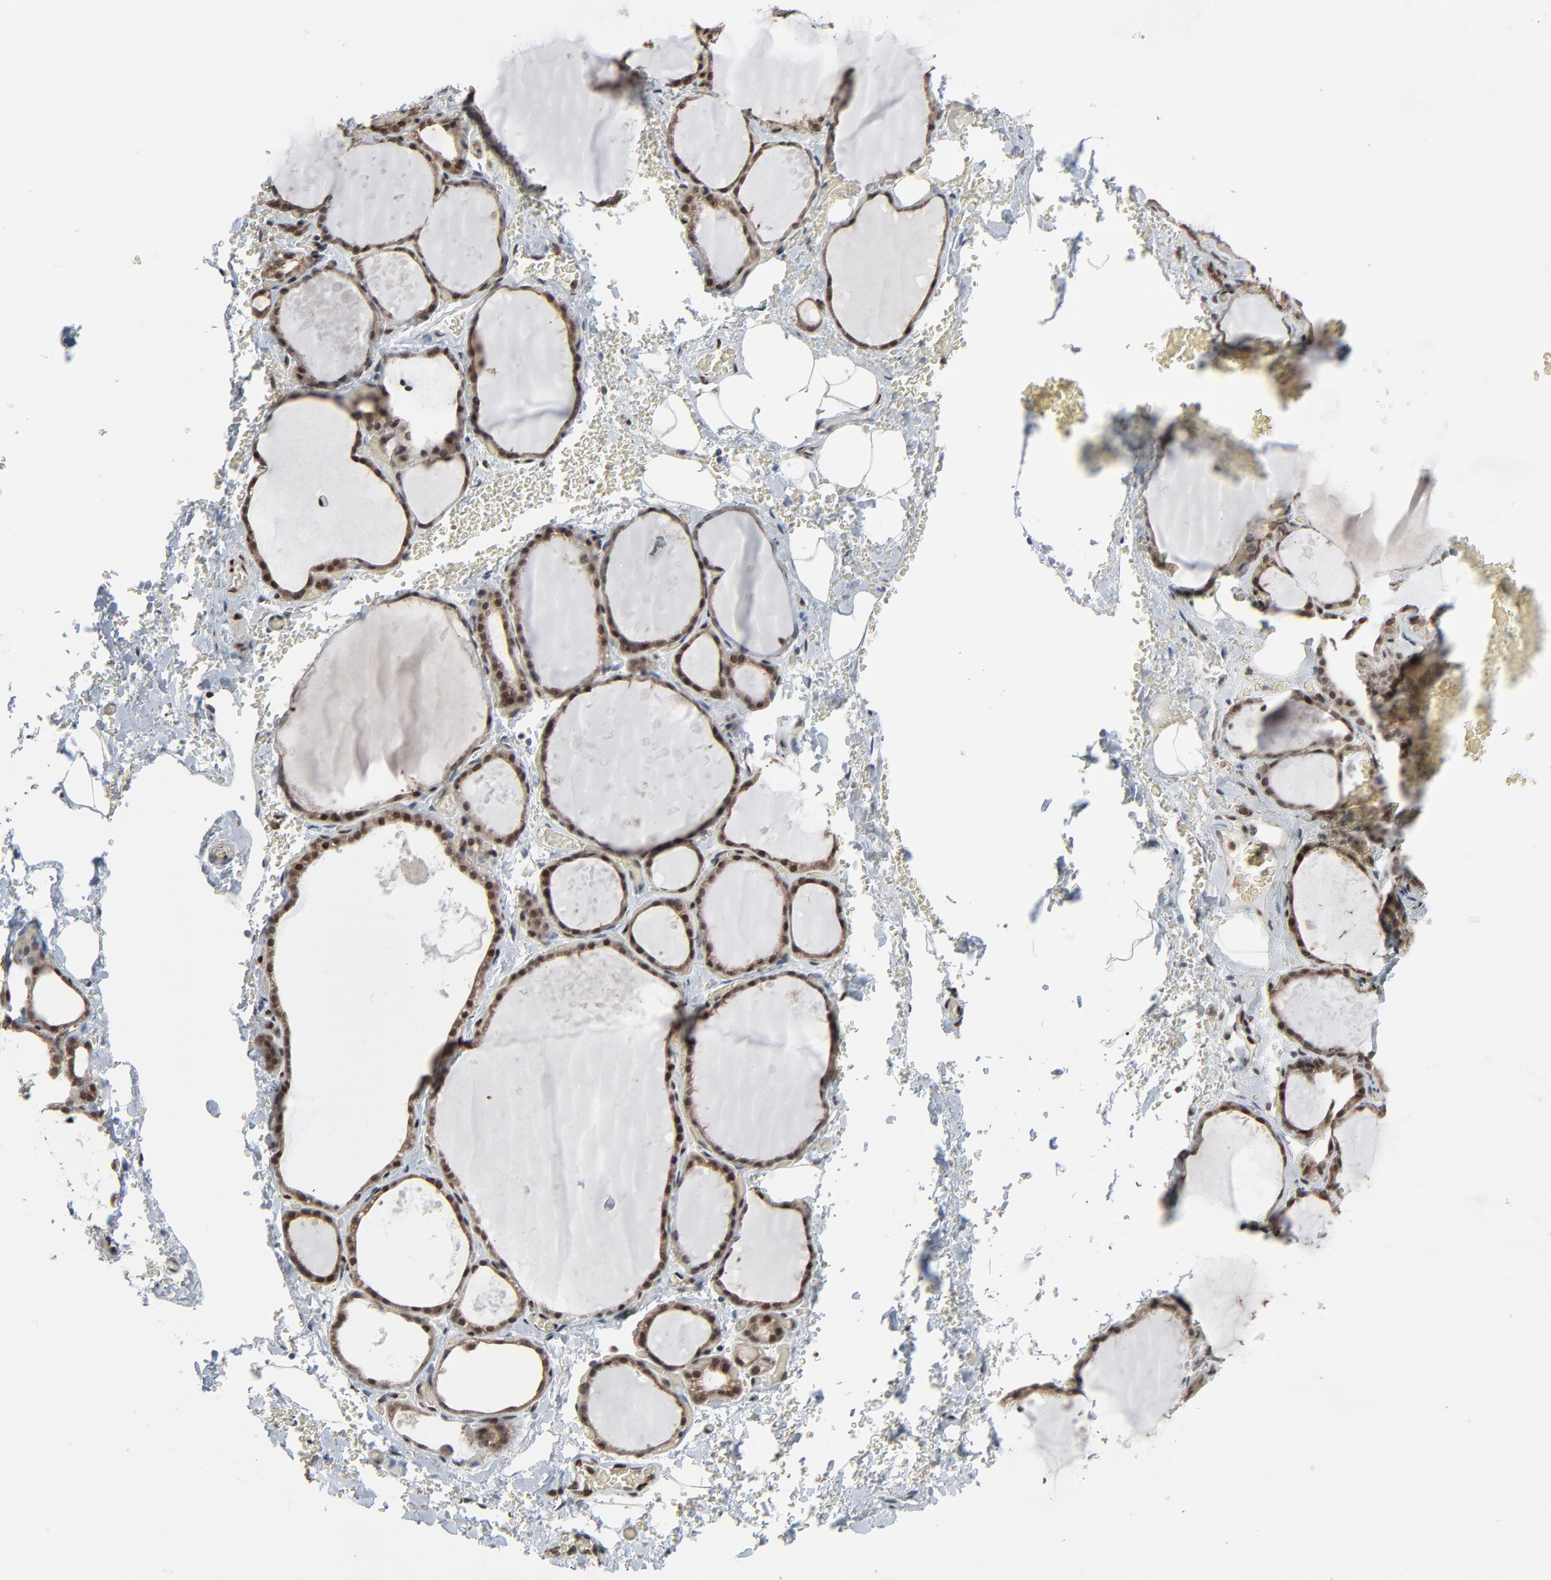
{"staining": {"intensity": "strong", "quantity": ">75%", "location": "cytoplasmic/membranous,nuclear"}, "tissue": "thyroid gland", "cell_type": "Glandular cells", "image_type": "normal", "snomed": [{"axis": "morphology", "description": "Normal tissue, NOS"}, {"axis": "topography", "description": "Thyroid gland"}], "caption": "A brown stain highlights strong cytoplasmic/membranous,nuclear expression of a protein in glandular cells of unremarkable thyroid gland.", "gene": "MEIS2", "patient": {"sex": "male", "age": 61}}